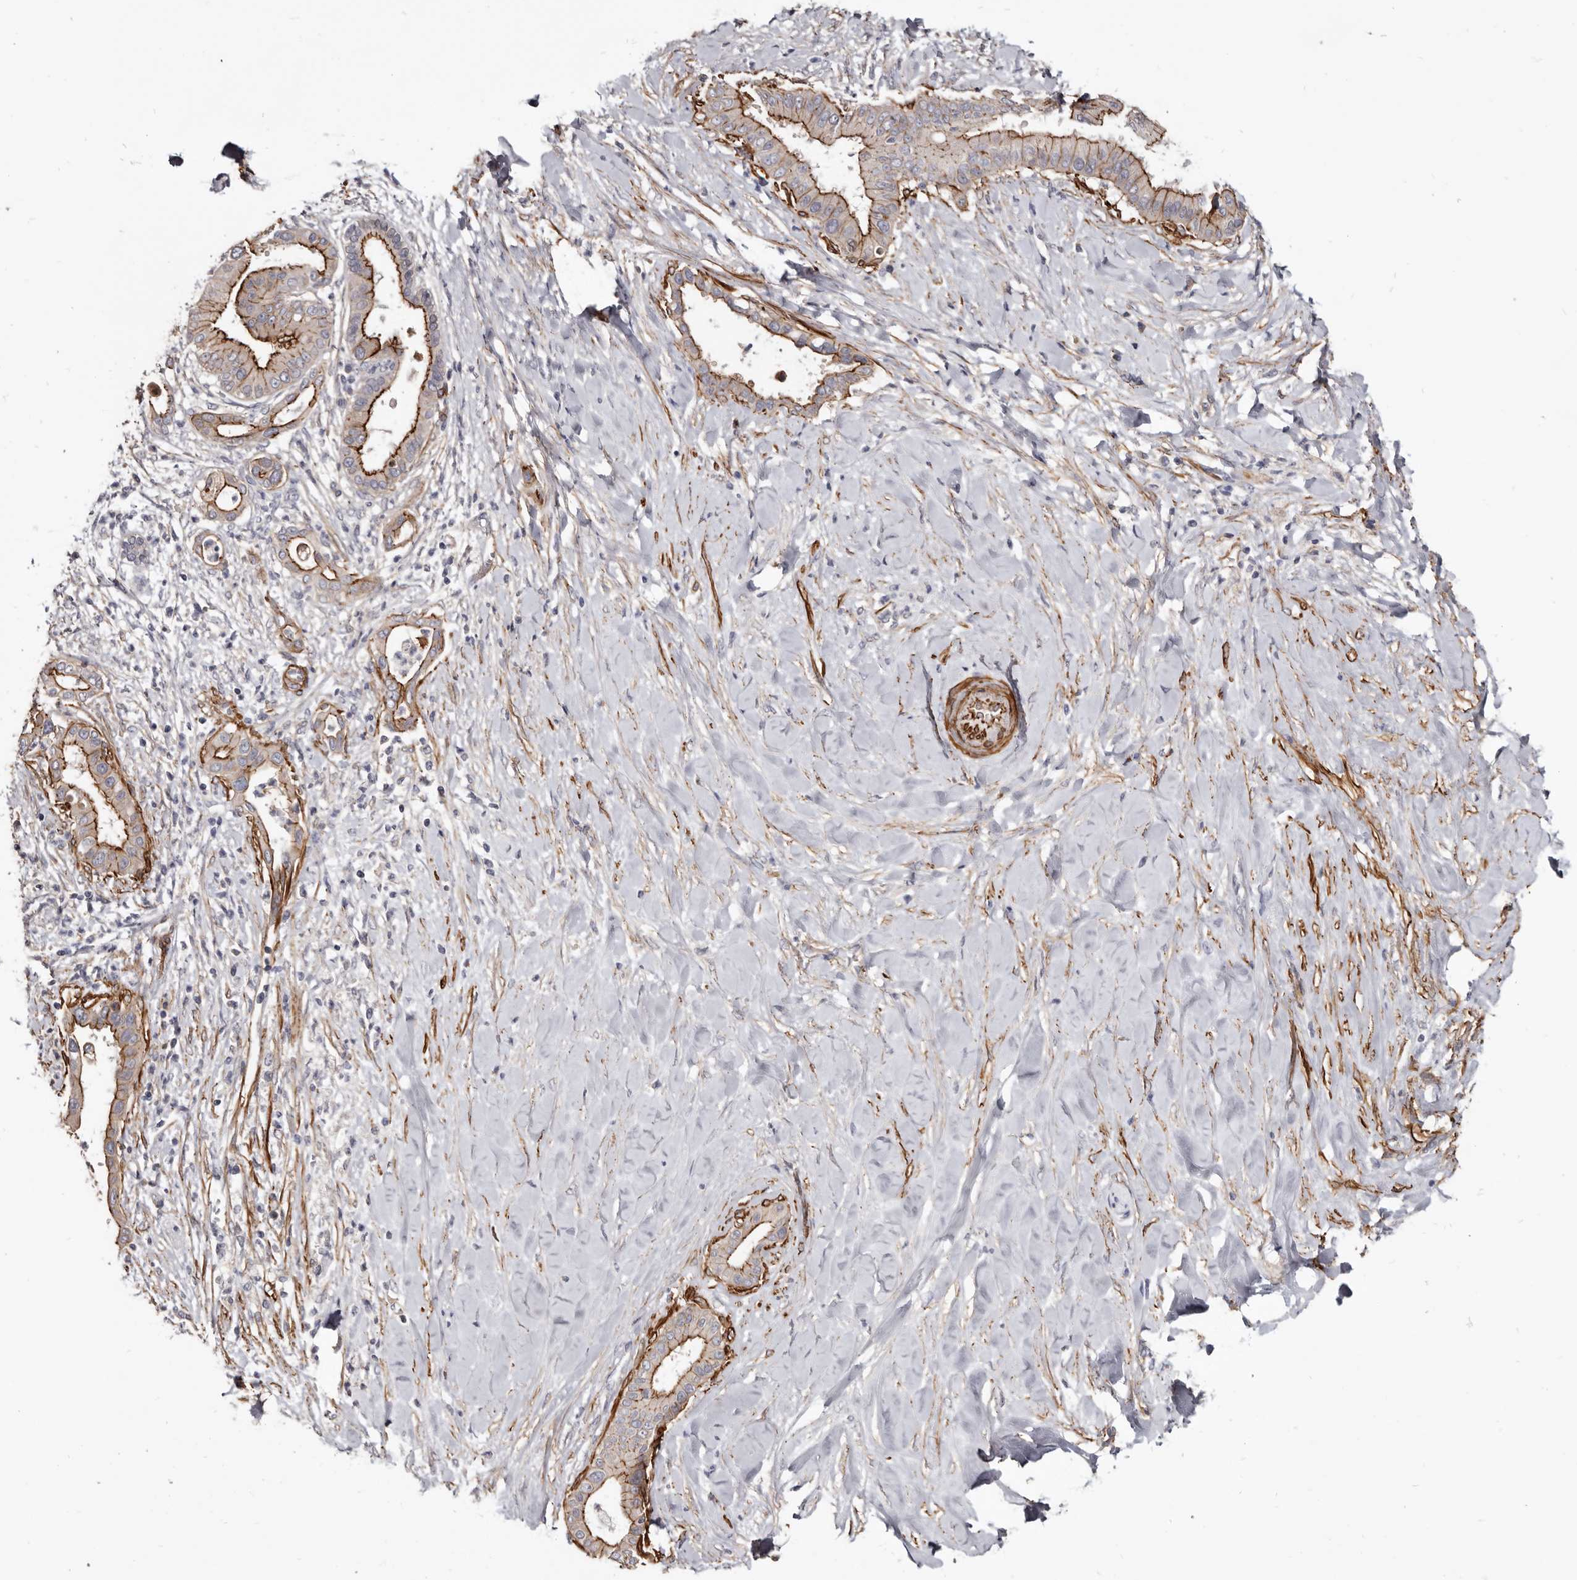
{"staining": {"intensity": "strong", "quantity": ">75%", "location": "cytoplasmic/membranous"}, "tissue": "liver cancer", "cell_type": "Tumor cells", "image_type": "cancer", "snomed": [{"axis": "morphology", "description": "Cholangiocarcinoma"}, {"axis": "topography", "description": "Liver"}], "caption": "High-magnification brightfield microscopy of cholangiocarcinoma (liver) stained with DAB (brown) and counterstained with hematoxylin (blue). tumor cells exhibit strong cytoplasmic/membranous expression is identified in about>75% of cells.", "gene": "CGN", "patient": {"sex": "female", "age": 54}}